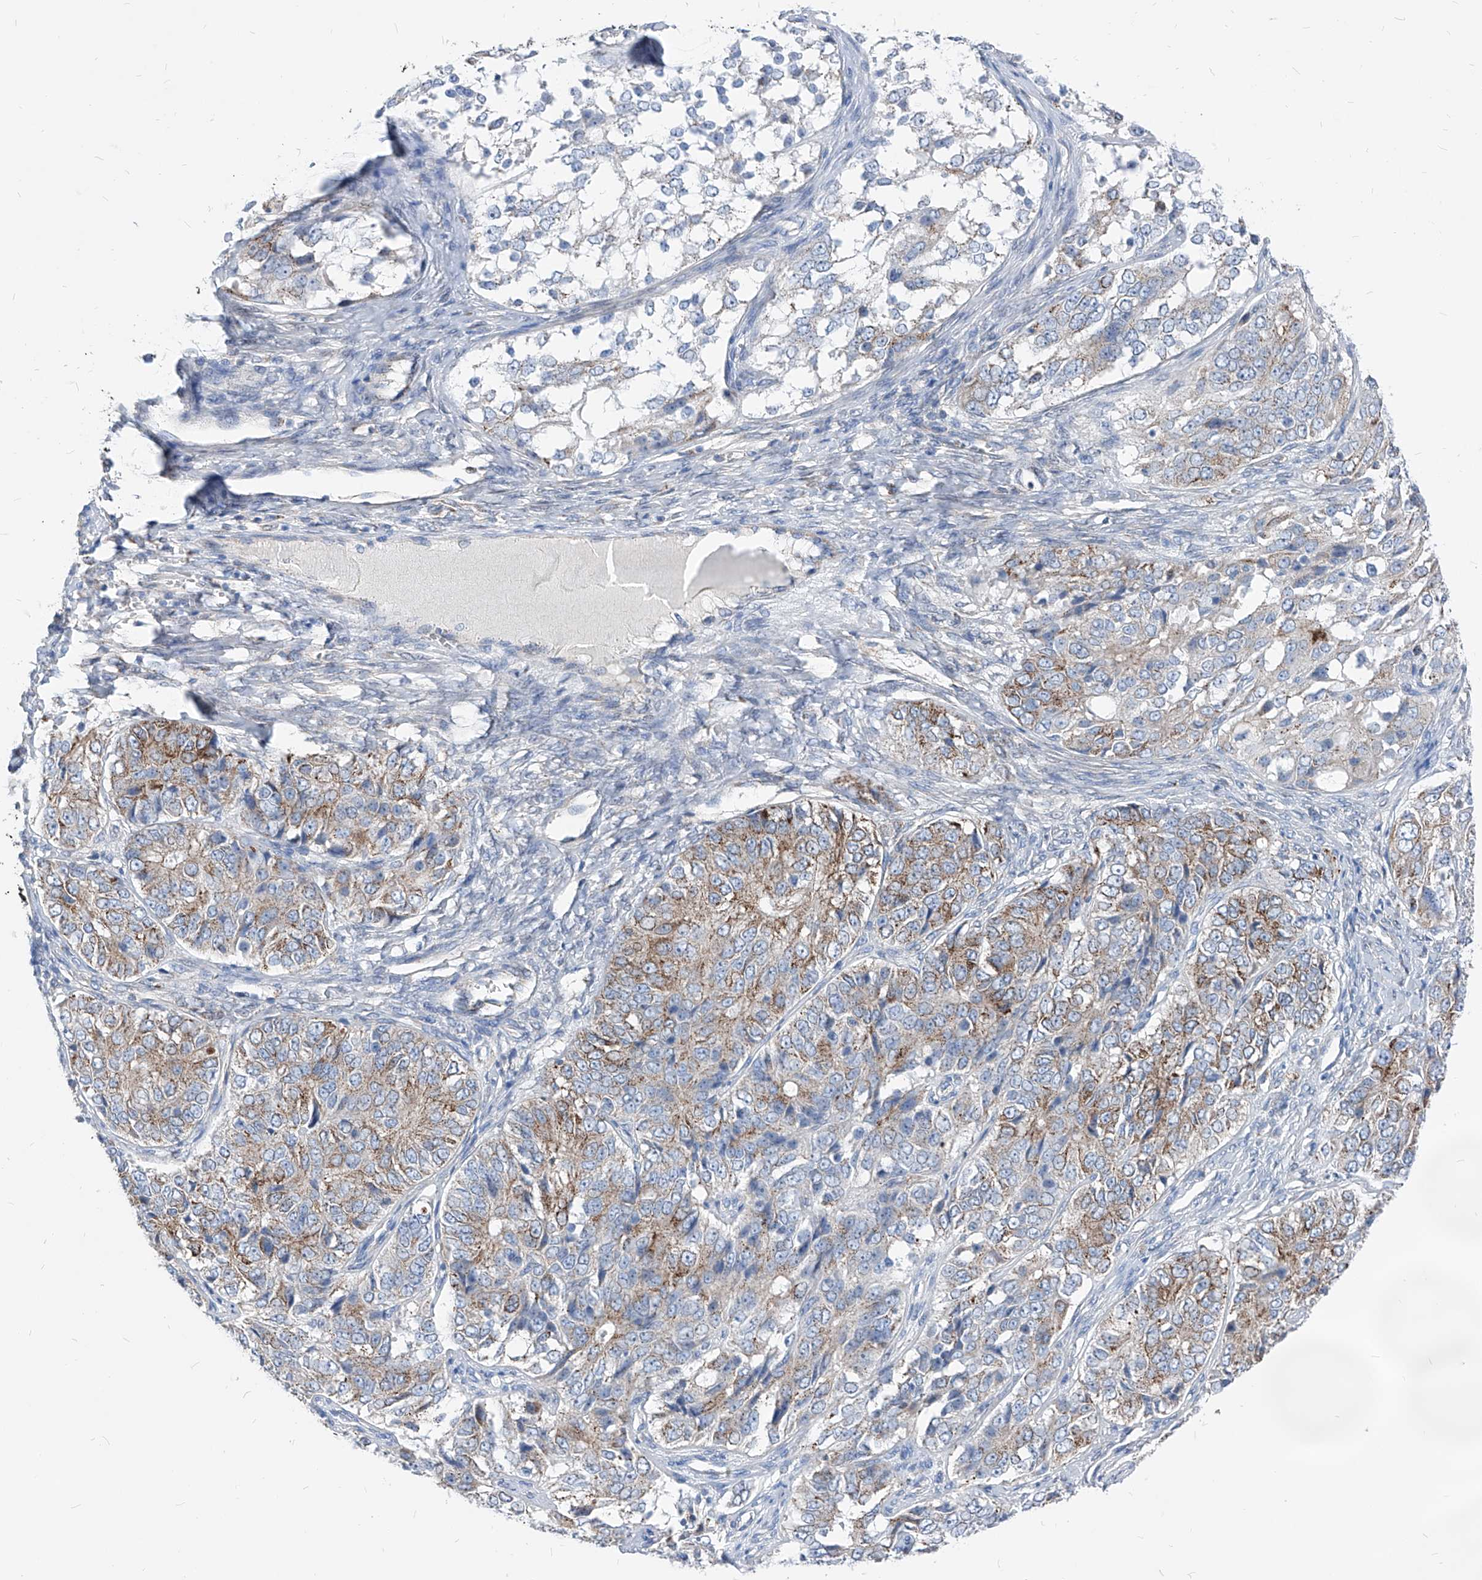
{"staining": {"intensity": "moderate", "quantity": "25%-75%", "location": "cytoplasmic/membranous"}, "tissue": "ovarian cancer", "cell_type": "Tumor cells", "image_type": "cancer", "snomed": [{"axis": "morphology", "description": "Carcinoma, endometroid"}, {"axis": "topography", "description": "Ovary"}], "caption": "High-magnification brightfield microscopy of ovarian cancer stained with DAB (brown) and counterstained with hematoxylin (blue). tumor cells exhibit moderate cytoplasmic/membranous positivity is seen in about25%-75% of cells.", "gene": "AGPS", "patient": {"sex": "female", "age": 51}}